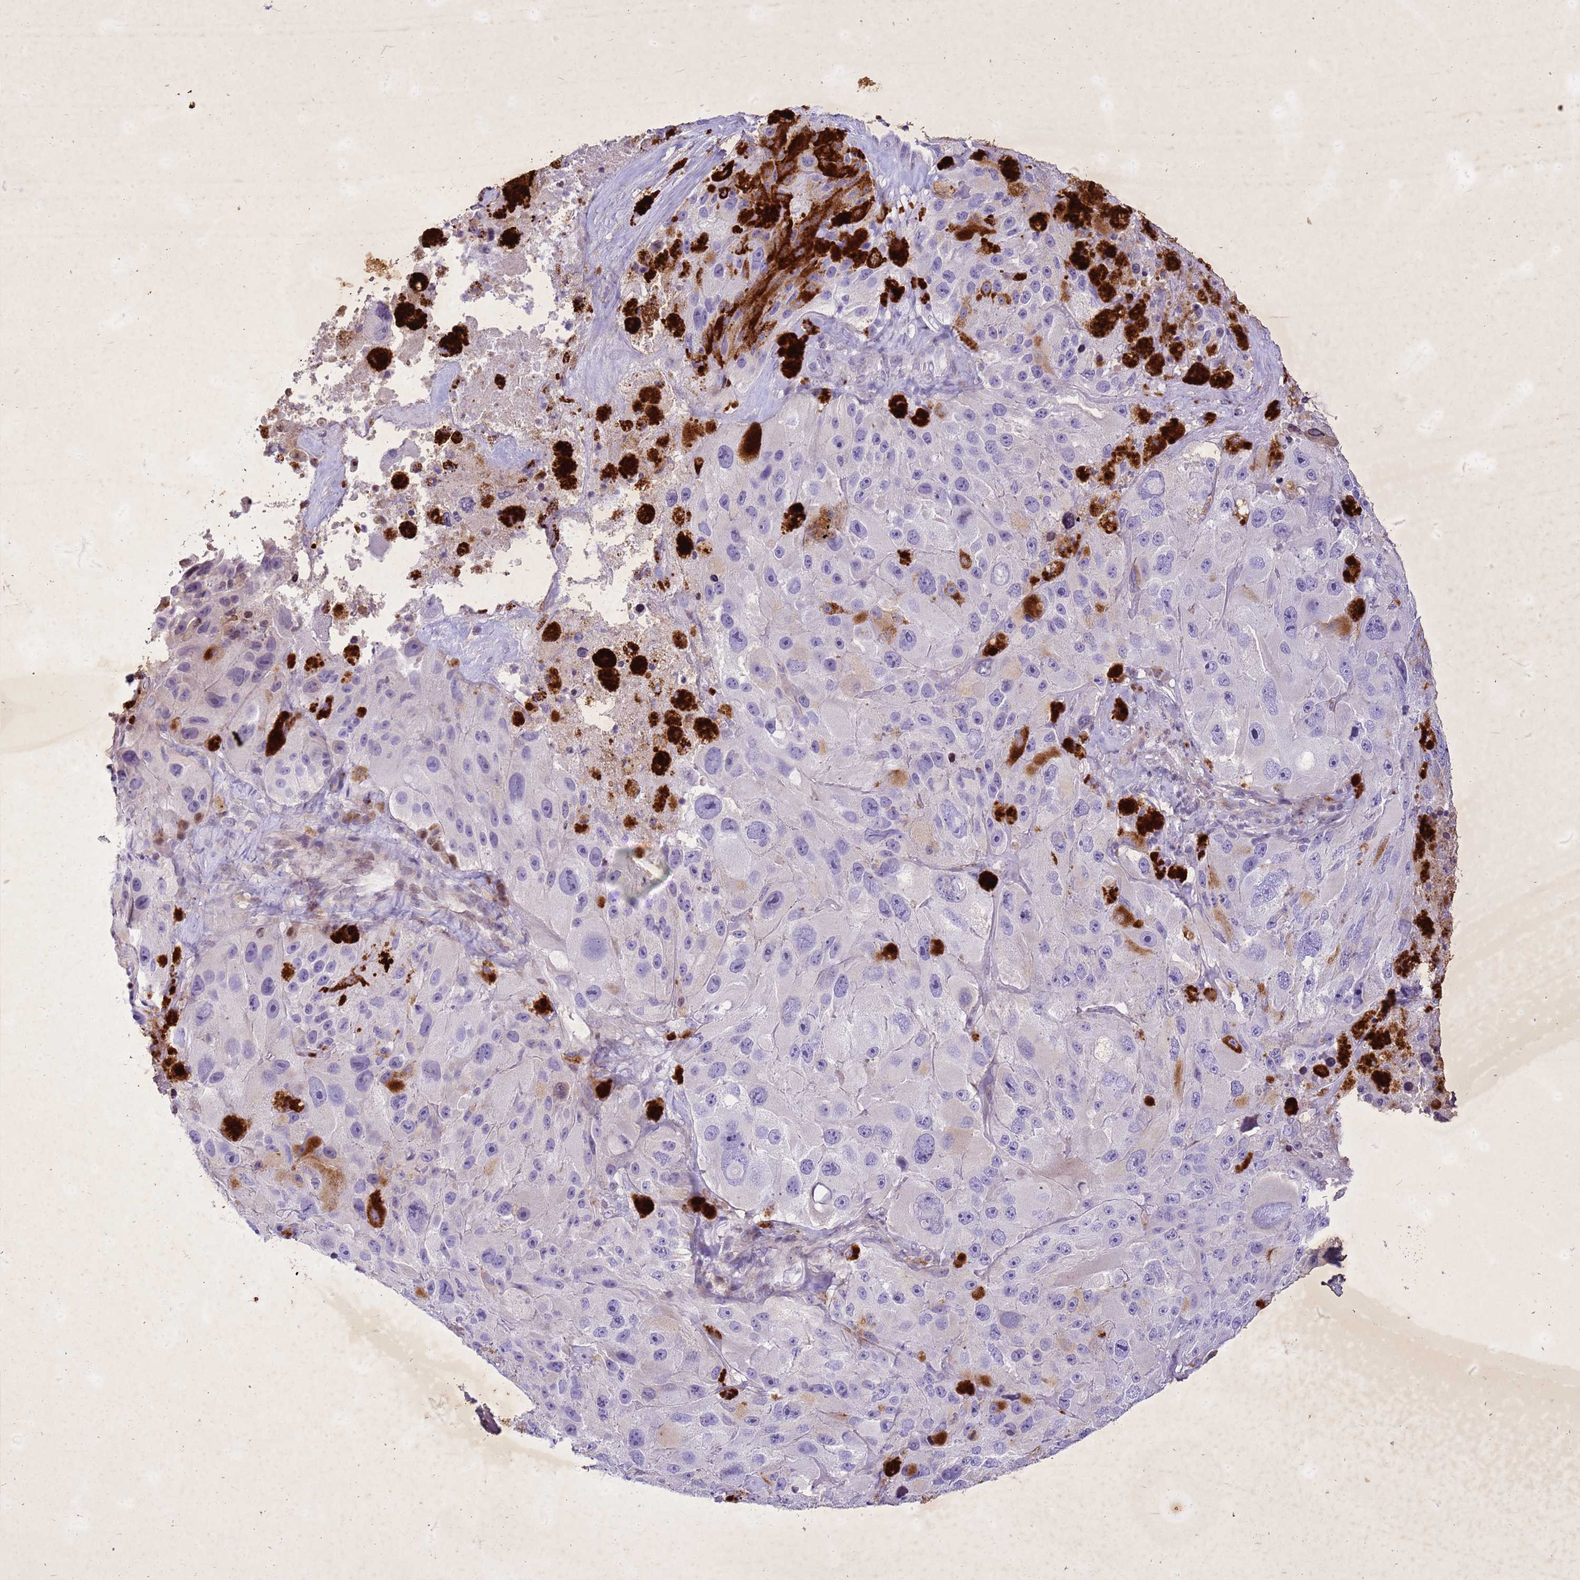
{"staining": {"intensity": "negative", "quantity": "none", "location": "none"}, "tissue": "melanoma", "cell_type": "Tumor cells", "image_type": "cancer", "snomed": [{"axis": "morphology", "description": "Malignant melanoma, Metastatic site"}, {"axis": "topography", "description": "Lymph node"}], "caption": "Malignant melanoma (metastatic site) was stained to show a protein in brown. There is no significant expression in tumor cells.", "gene": "COPS9", "patient": {"sex": "male", "age": 62}}